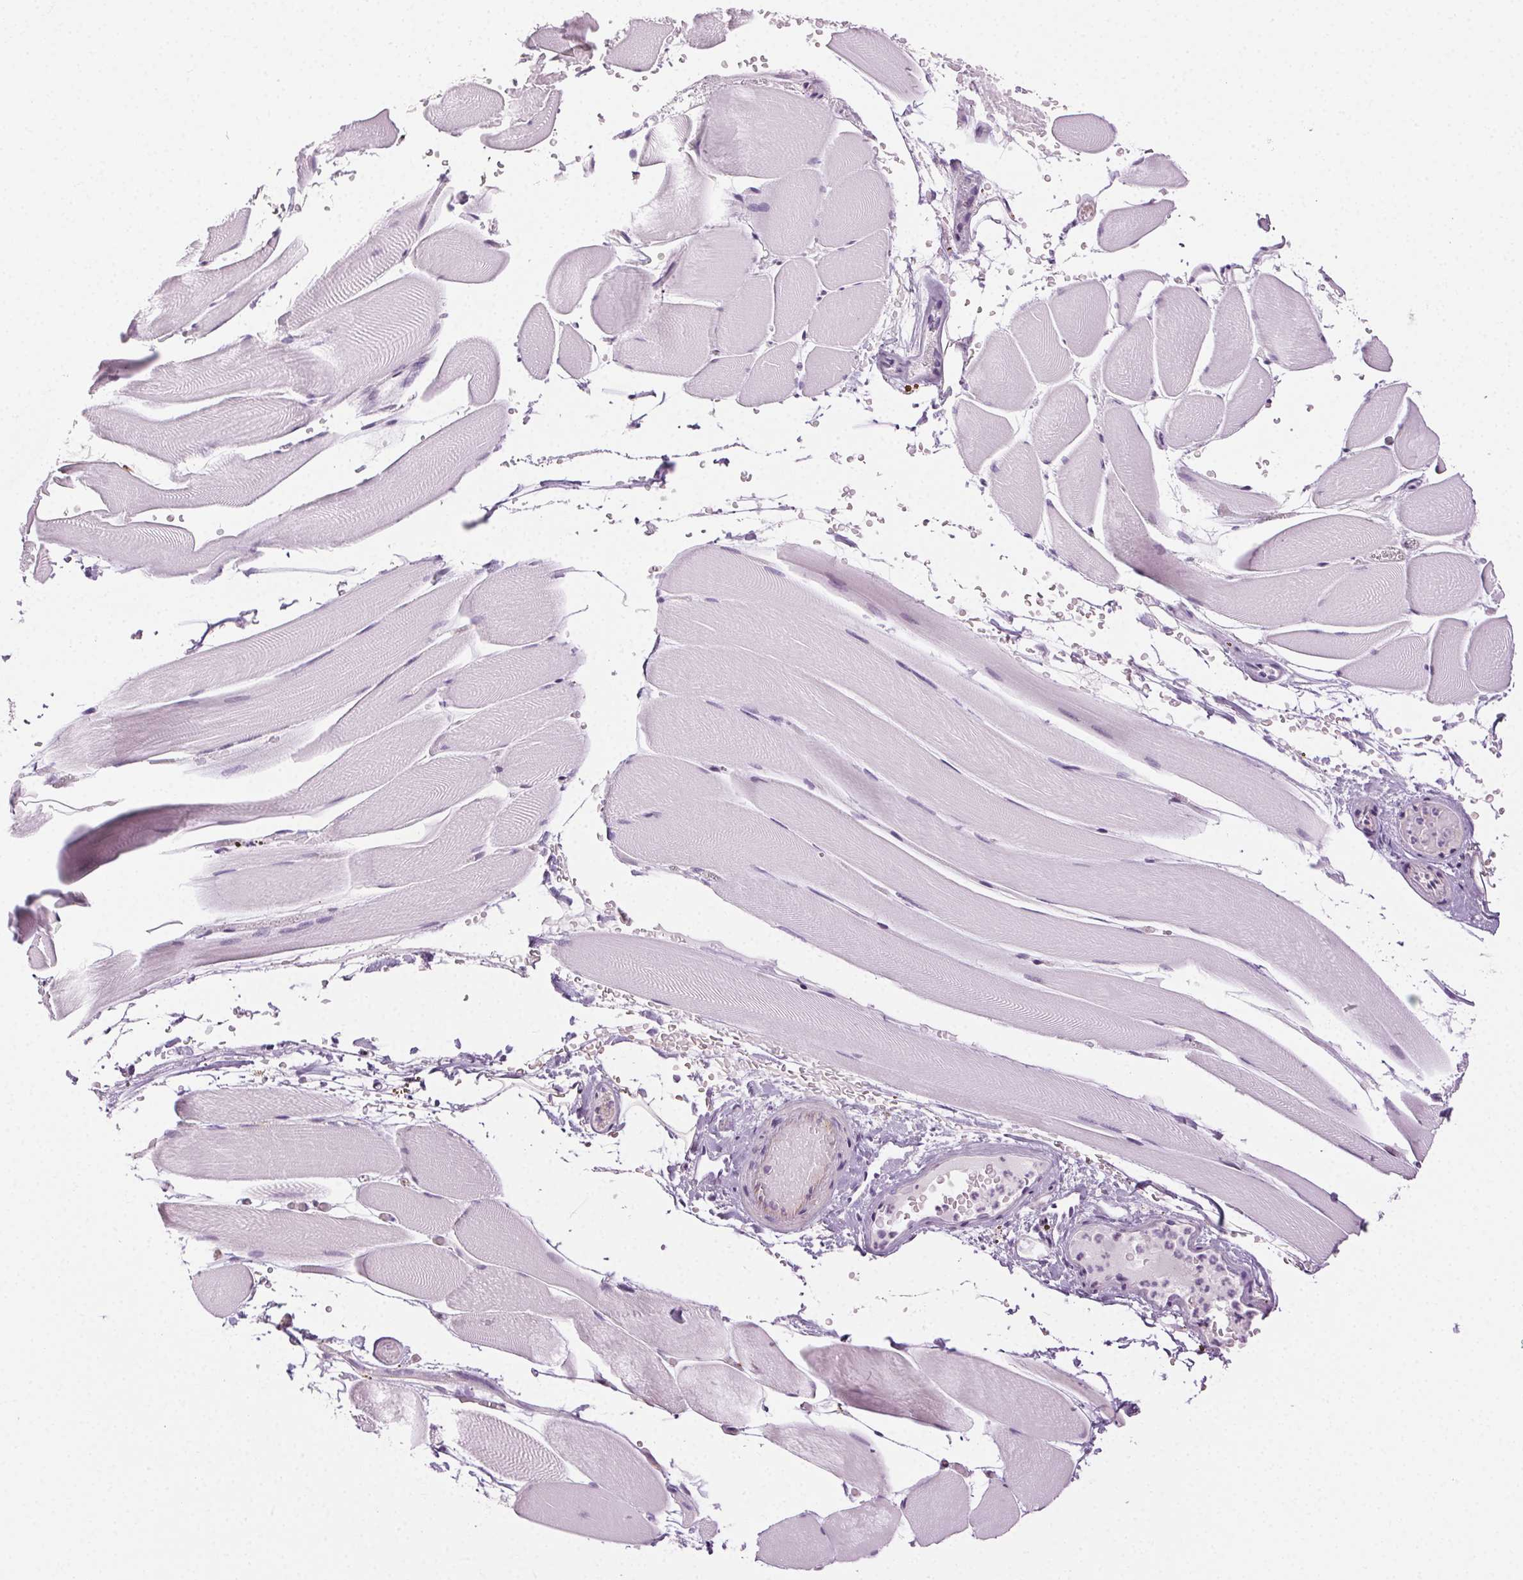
{"staining": {"intensity": "negative", "quantity": "none", "location": "none"}, "tissue": "skeletal muscle", "cell_type": "Myocytes", "image_type": "normal", "snomed": [{"axis": "morphology", "description": "Normal tissue, NOS"}, {"axis": "topography", "description": "Skeletal muscle"}], "caption": "This is an immunohistochemistry micrograph of normal human skeletal muscle. There is no expression in myocytes.", "gene": "AIF1L", "patient": {"sex": "female", "age": 37}}